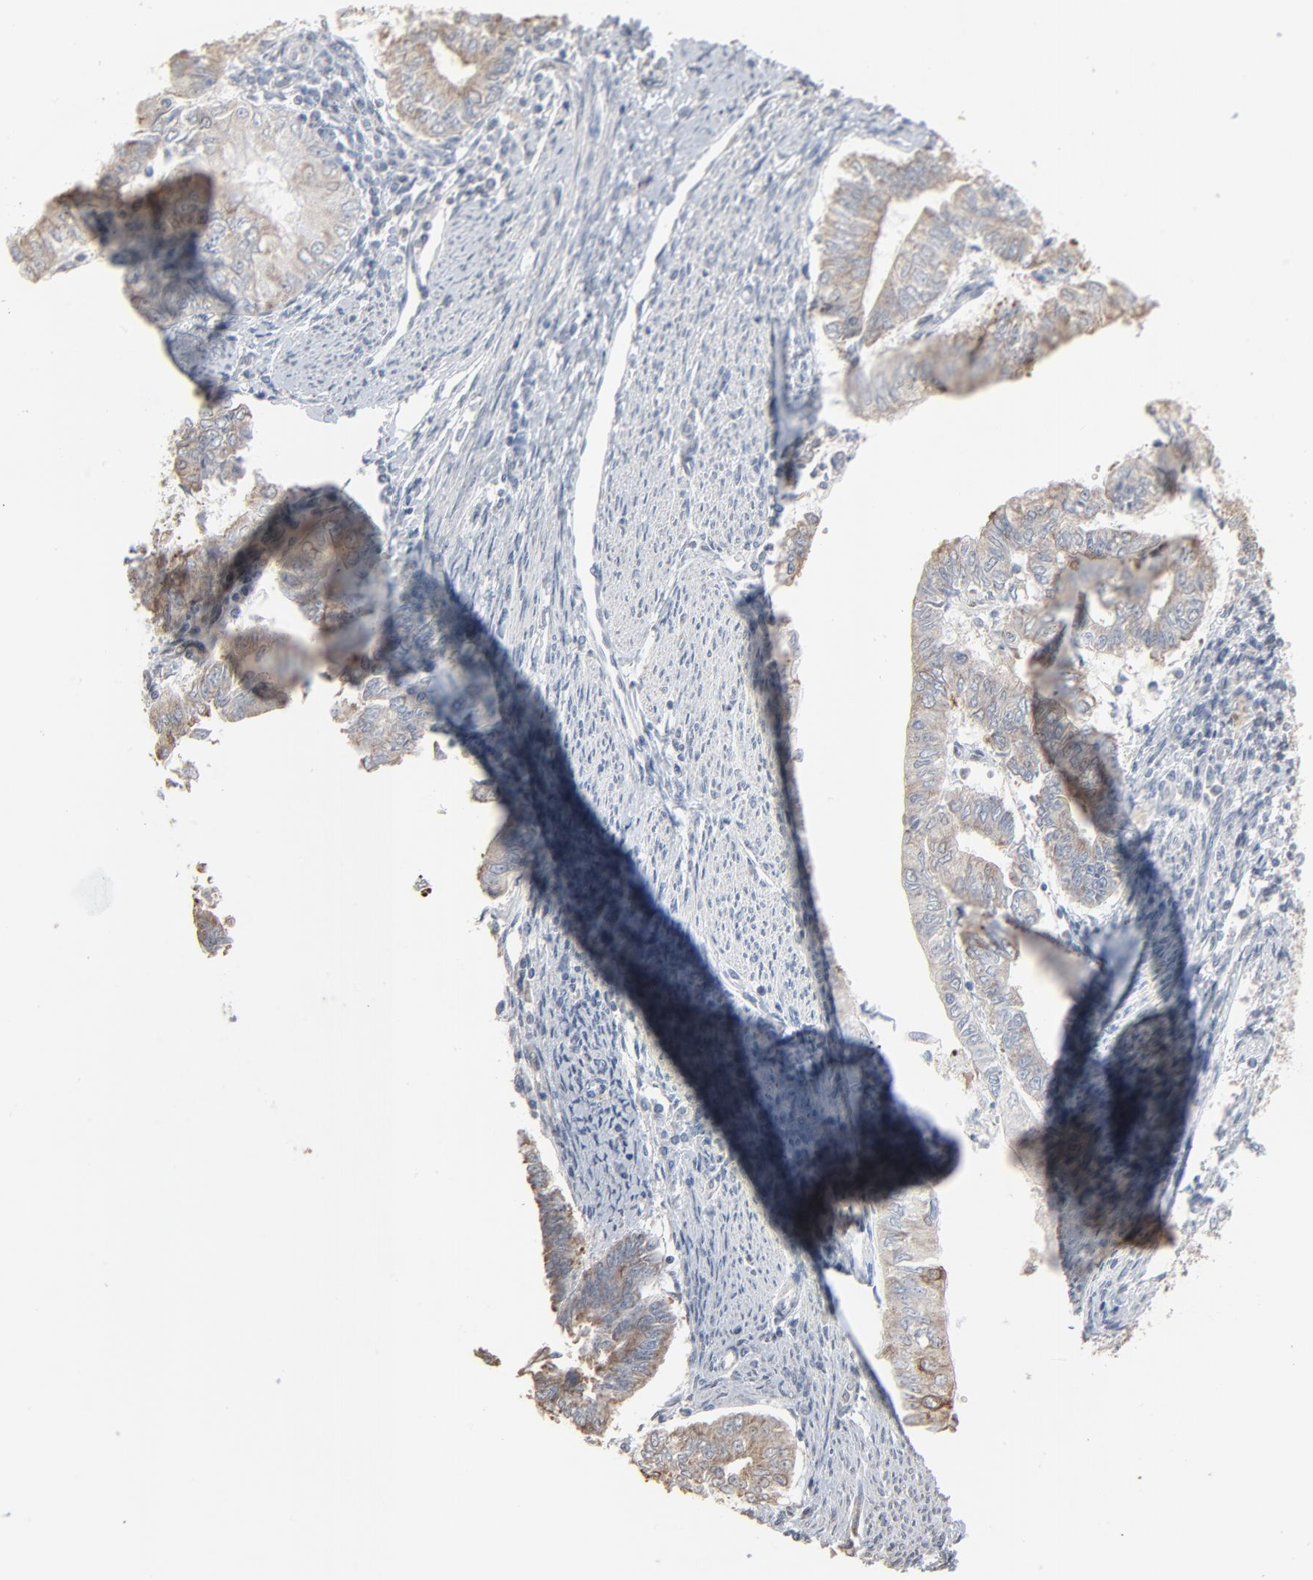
{"staining": {"intensity": "weak", "quantity": ">75%", "location": "cytoplasmic/membranous"}, "tissue": "endometrial cancer", "cell_type": "Tumor cells", "image_type": "cancer", "snomed": [{"axis": "morphology", "description": "Adenocarcinoma, NOS"}, {"axis": "topography", "description": "Endometrium"}], "caption": "Immunohistochemical staining of human endometrial adenocarcinoma displays low levels of weak cytoplasmic/membranous positivity in about >75% of tumor cells.", "gene": "CCT5", "patient": {"sex": "female", "age": 66}}